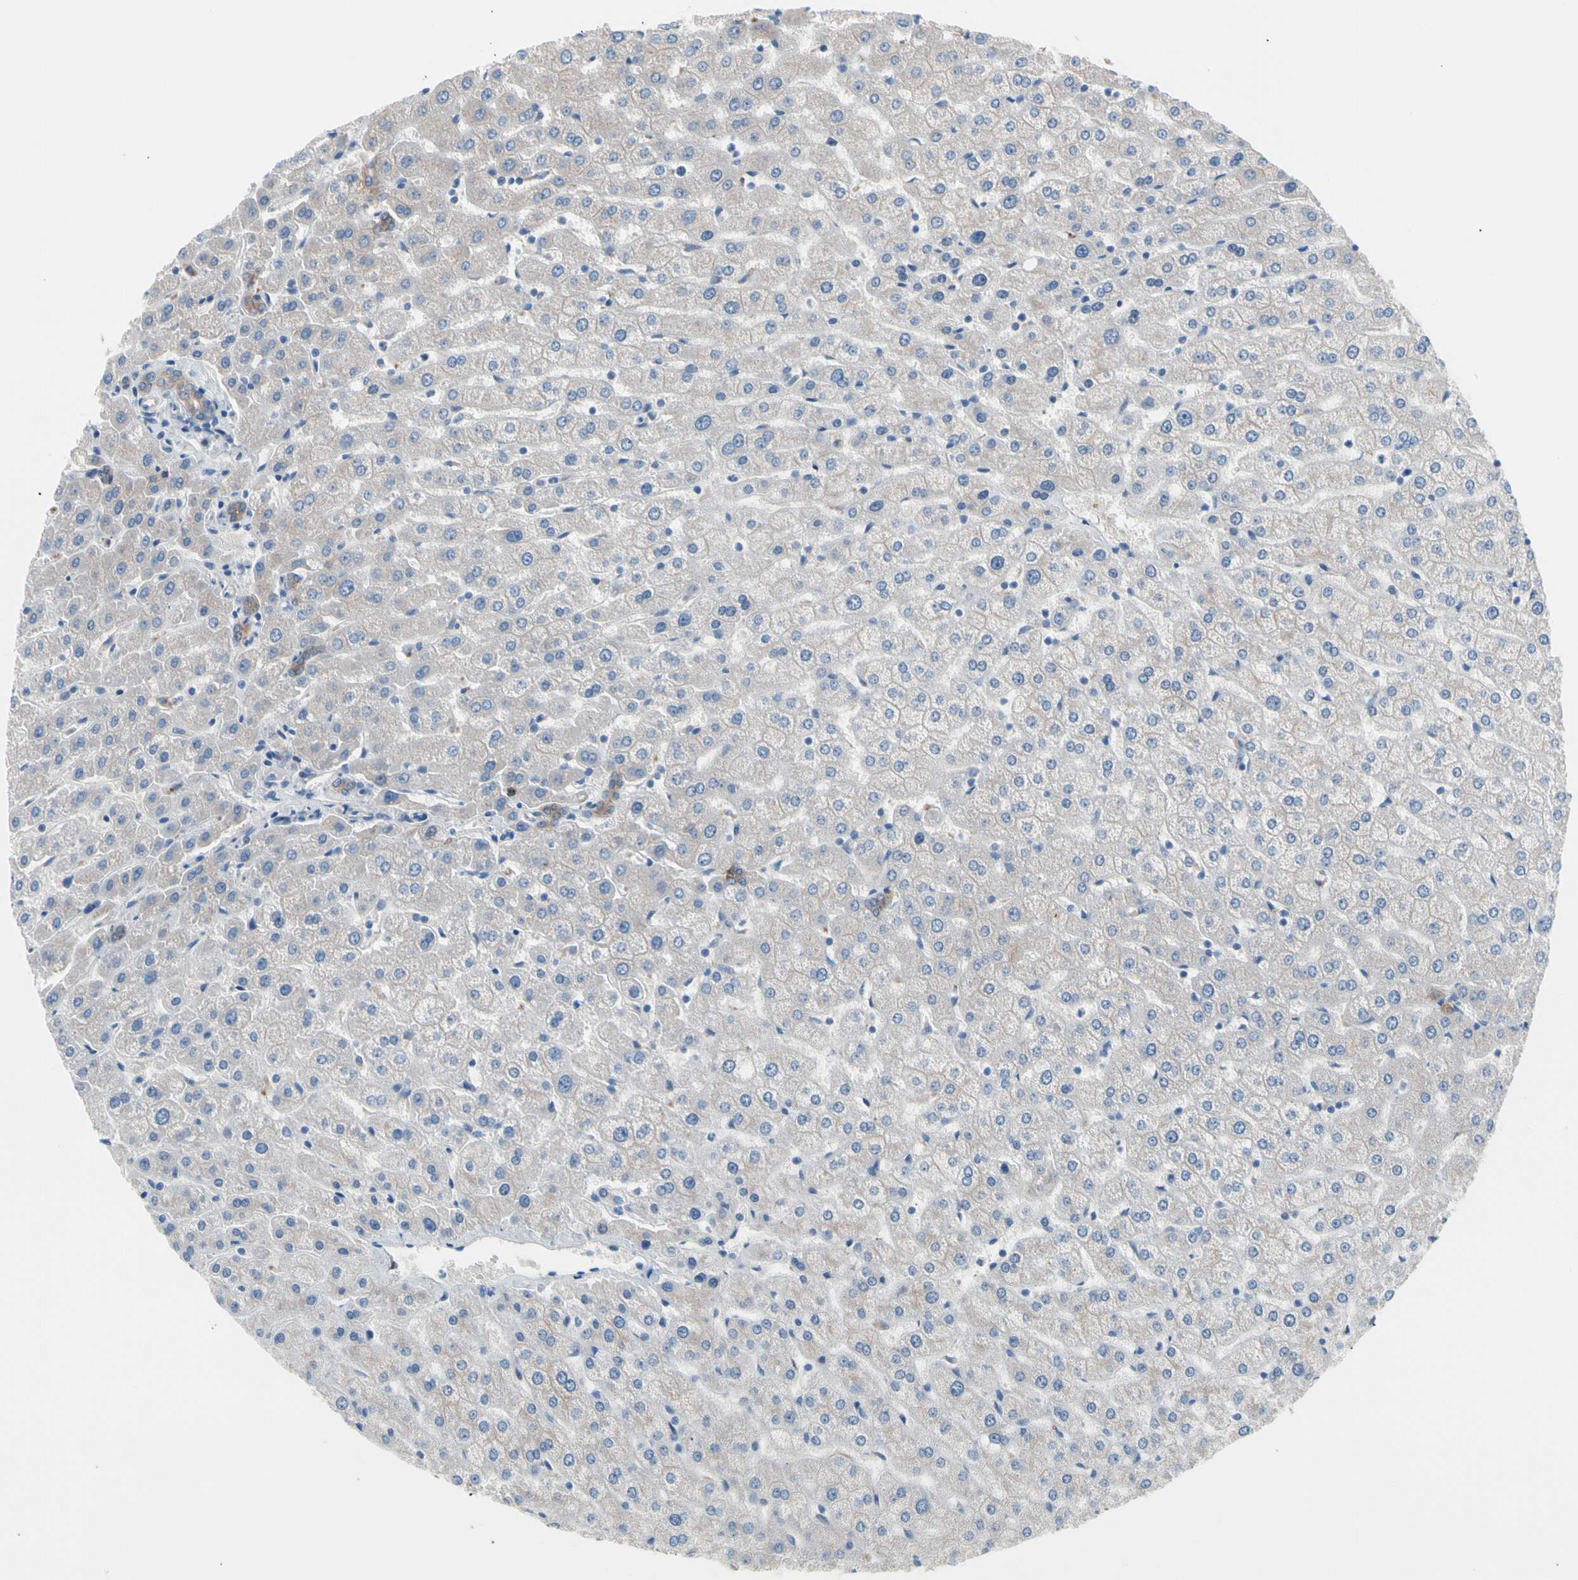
{"staining": {"intensity": "moderate", "quantity": ">75%", "location": "cytoplasmic/membranous"}, "tissue": "liver", "cell_type": "Cholangiocytes", "image_type": "normal", "snomed": [{"axis": "morphology", "description": "Normal tissue, NOS"}, {"axis": "morphology", "description": "Fibrosis, NOS"}, {"axis": "topography", "description": "Liver"}], "caption": "DAB (3,3'-diaminobenzidine) immunohistochemical staining of normal liver displays moderate cytoplasmic/membranous protein staining in about >75% of cholangiocytes. The staining is performed using DAB (3,3'-diaminobenzidine) brown chromogen to label protein expression. The nuclei are counter-stained blue using hematoxylin.", "gene": "CASQ1", "patient": {"sex": "female", "age": 29}}